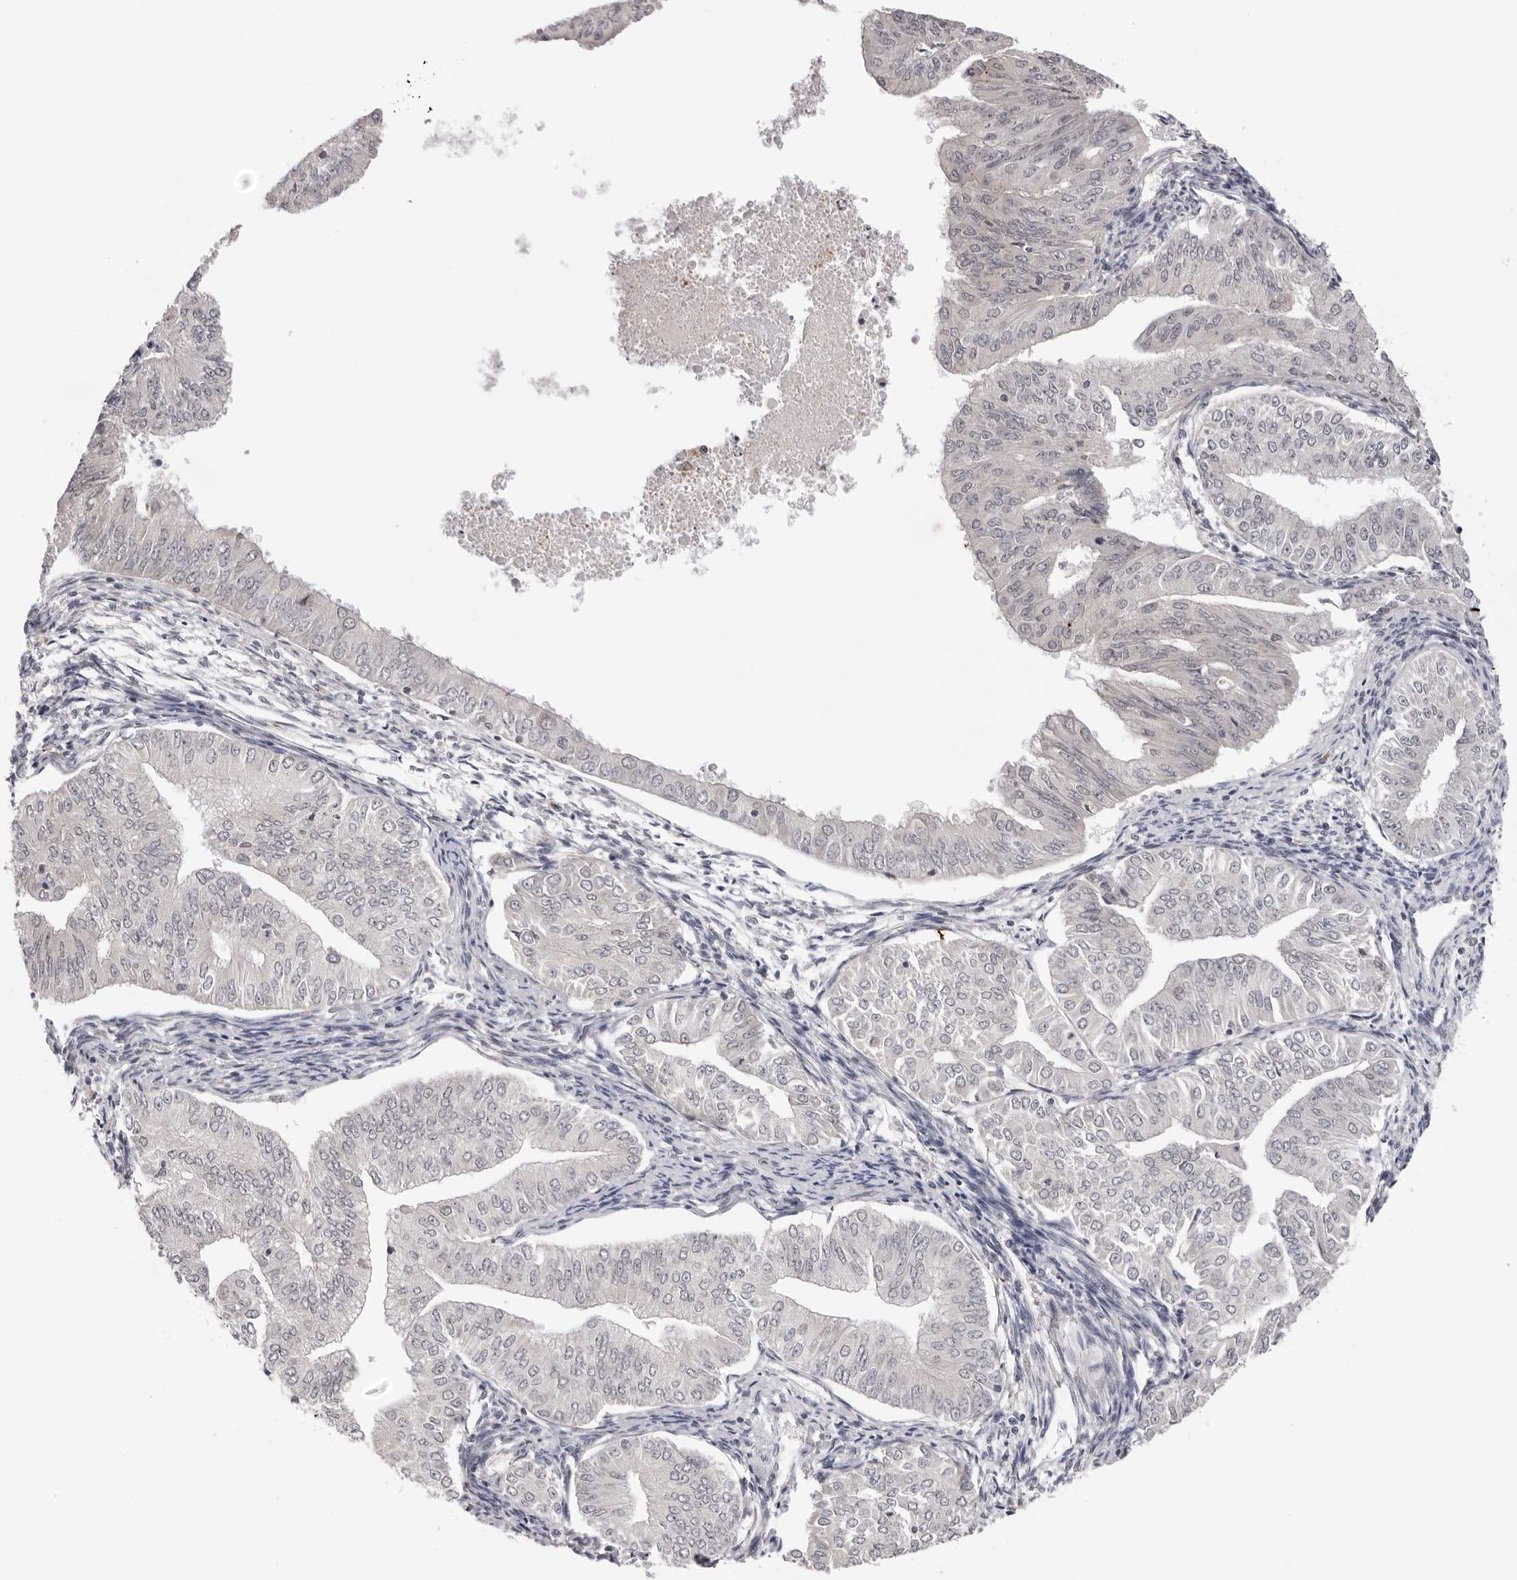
{"staining": {"intensity": "negative", "quantity": "none", "location": "none"}, "tissue": "endometrial cancer", "cell_type": "Tumor cells", "image_type": "cancer", "snomed": [{"axis": "morphology", "description": "Normal tissue, NOS"}, {"axis": "morphology", "description": "Adenocarcinoma, NOS"}, {"axis": "topography", "description": "Endometrium"}], "caption": "Histopathology image shows no protein positivity in tumor cells of endometrial cancer tissue.", "gene": "PRUNE1", "patient": {"sex": "female", "age": 53}}